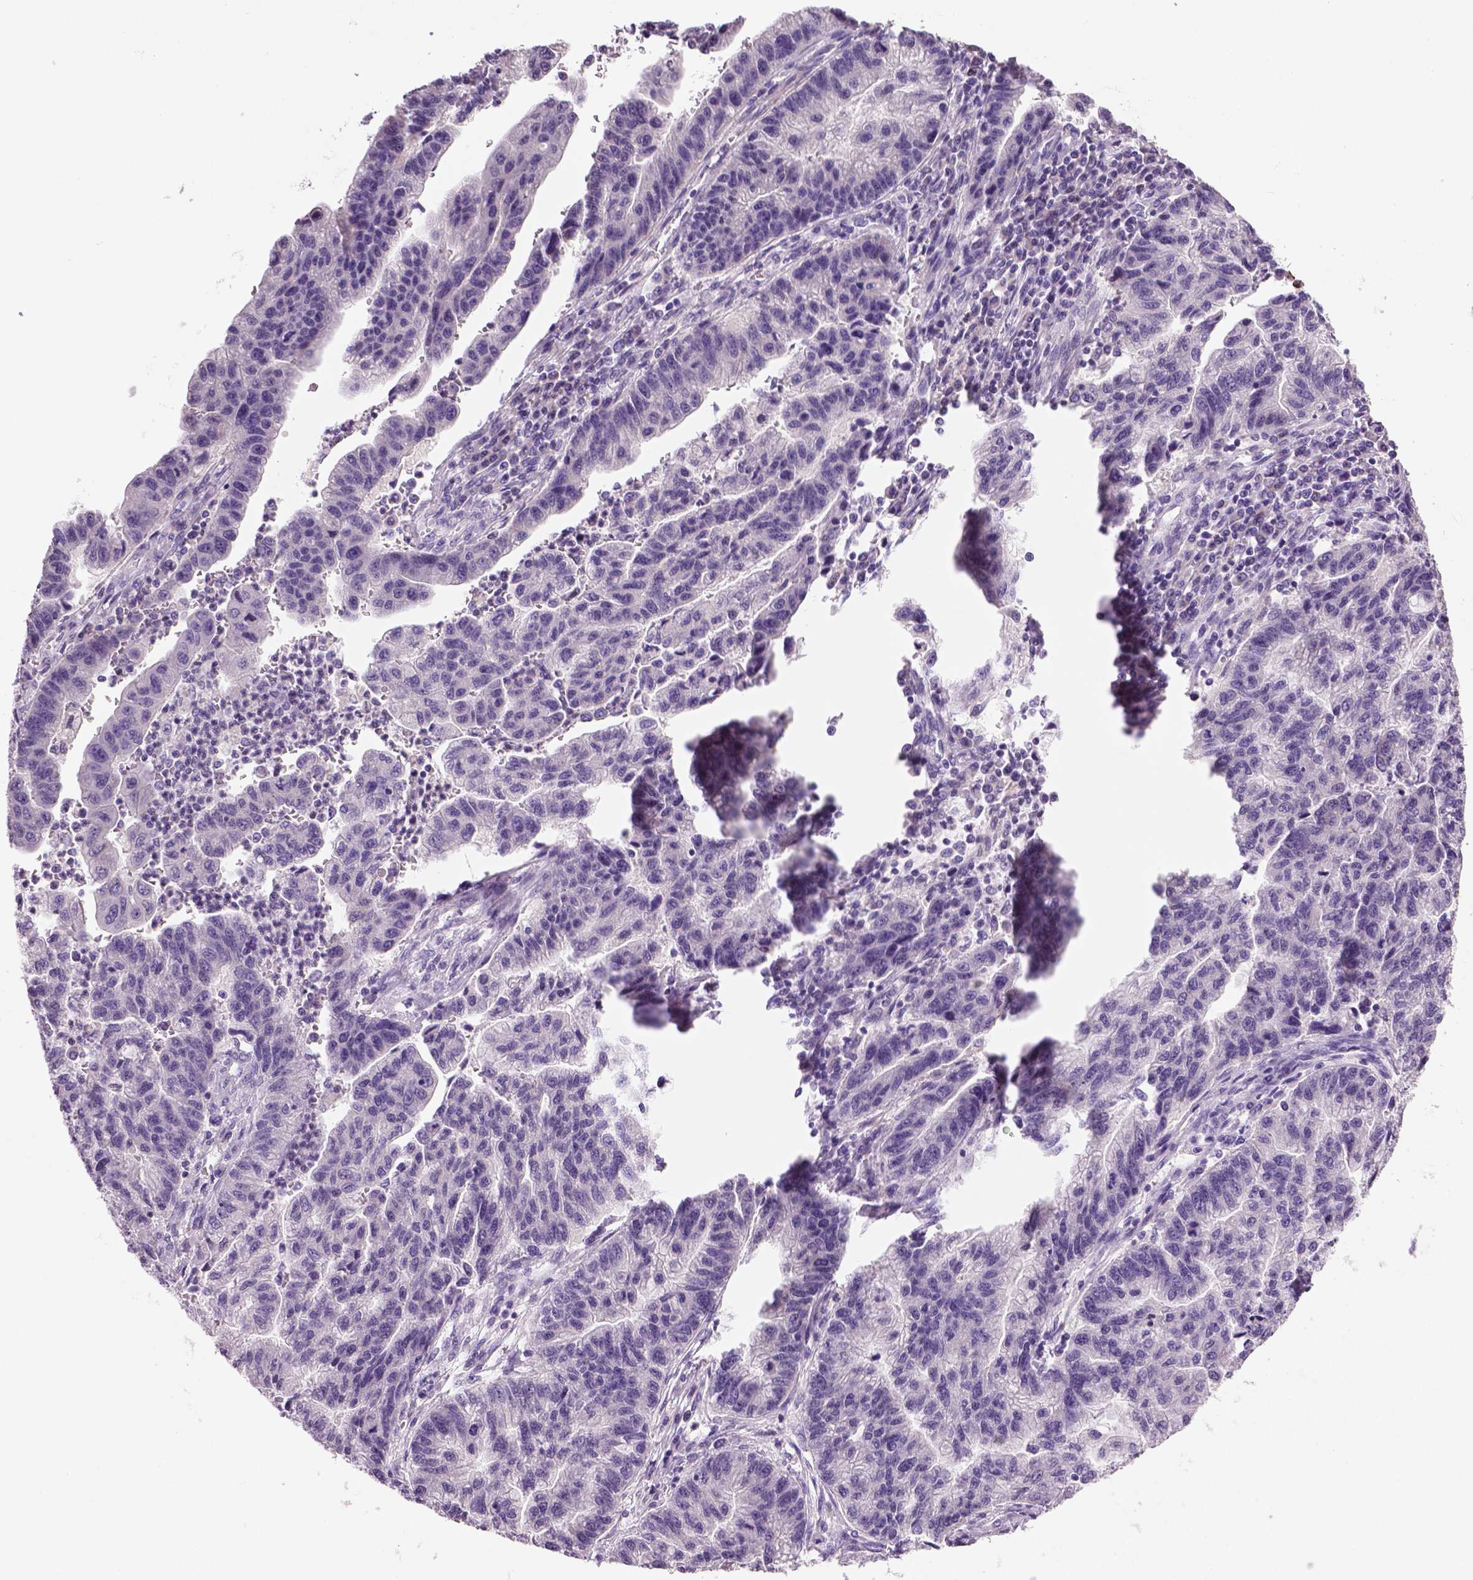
{"staining": {"intensity": "negative", "quantity": "none", "location": "none"}, "tissue": "stomach cancer", "cell_type": "Tumor cells", "image_type": "cancer", "snomed": [{"axis": "morphology", "description": "Adenocarcinoma, NOS"}, {"axis": "topography", "description": "Stomach"}], "caption": "Tumor cells show no significant protein expression in adenocarcinoma (stomach).", "gene": "DNAH12", "patient": {"sex": "male", "age": 83}}